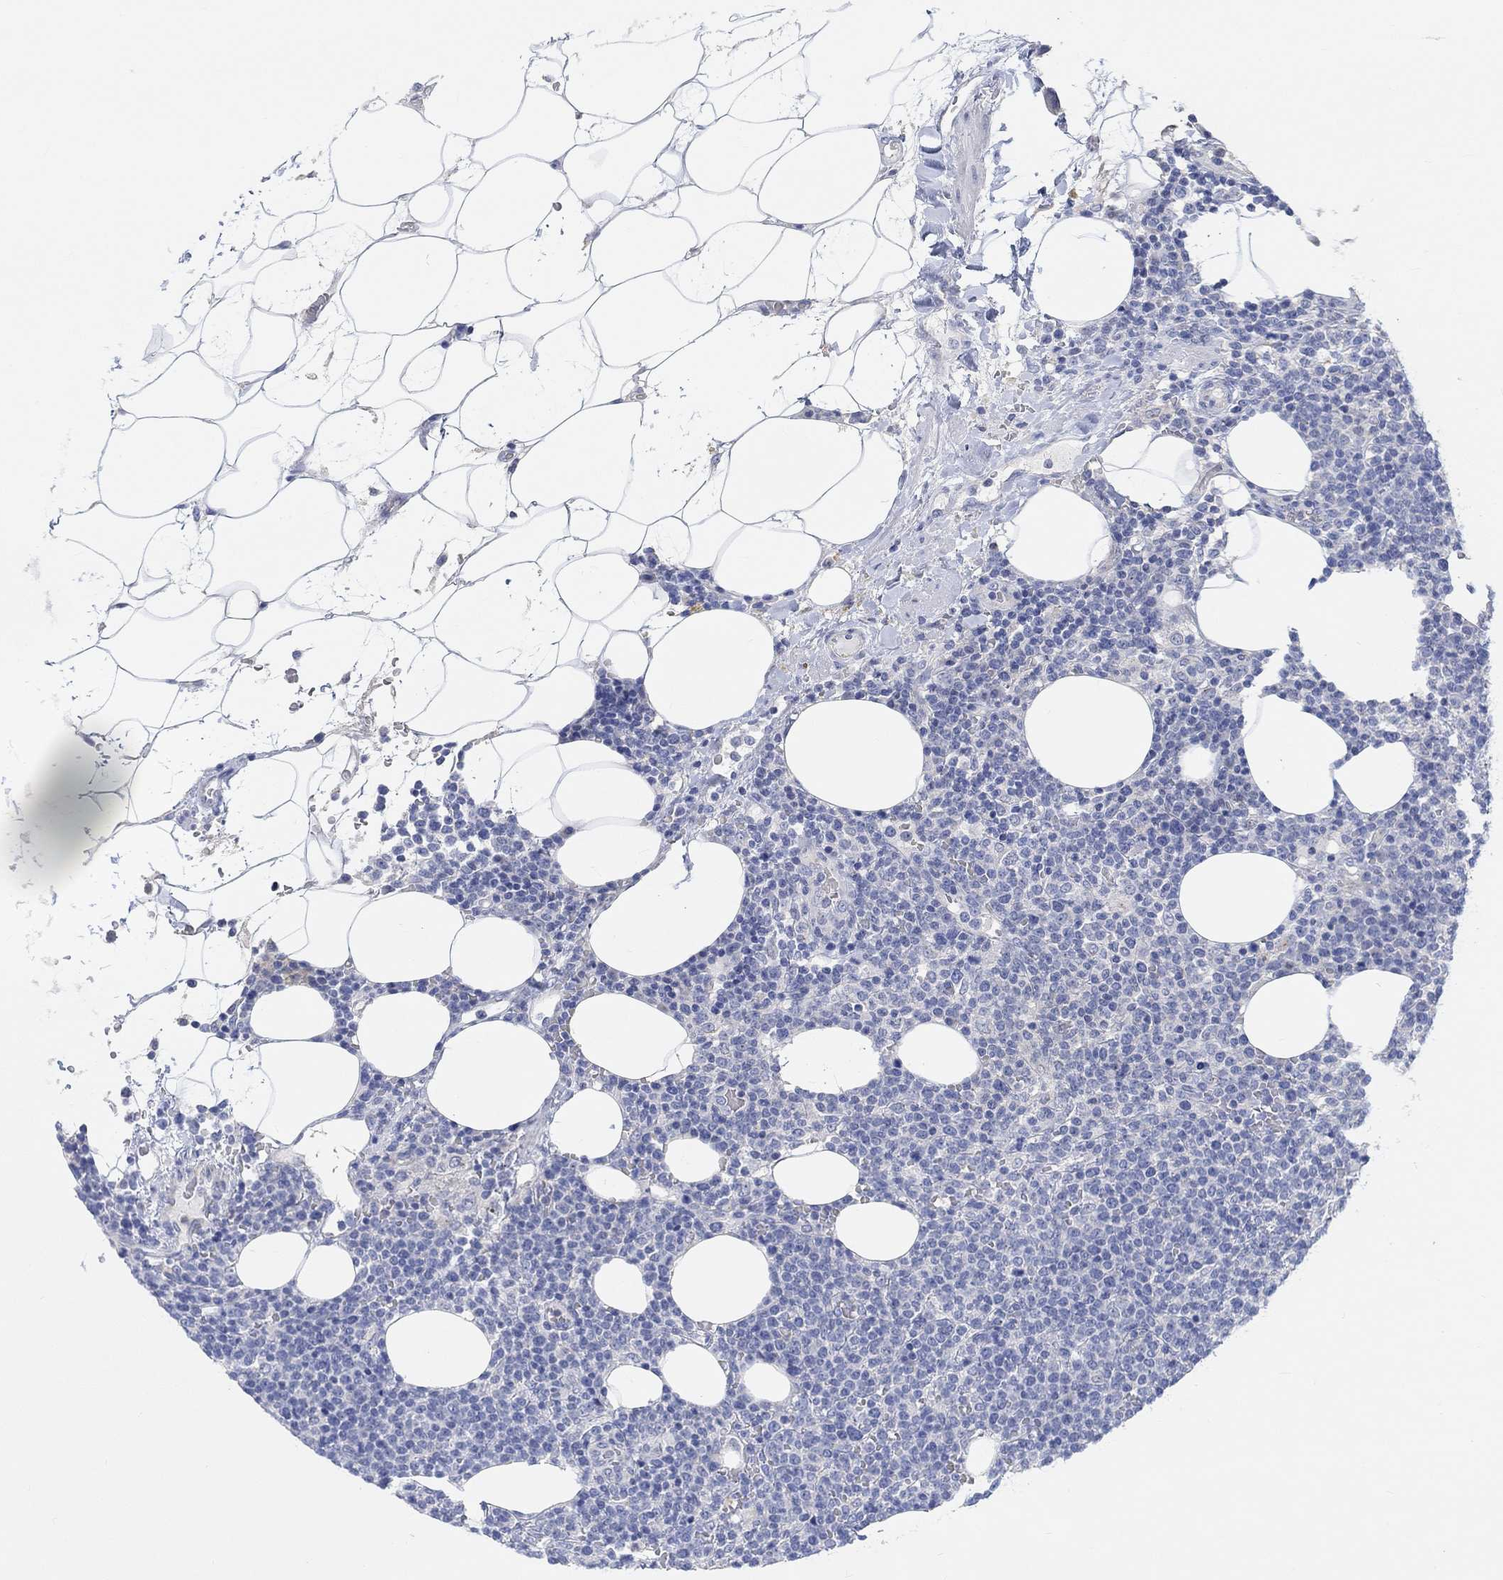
{"staining": {"intensity": "negative", "quantity": "none", "location": "none"}, "tissue": "lymphoma", "cell_type": "Tumor cells", "image_type": "cancer", "snomed": [{"axis": "morphology", "description": "Malignant lymphoma, non-Hodgkin's type, High grade"}, {"axis": "topography", "description": "Lymph node"}], "caption": "Immunohistochemistry photomicrograph of human high-grade malignant lymphoma, non-Hodgkin's type stained for a protein (brown), which demonstrates no staining in tumor cells.", "gene": "NLRP14", "patient": {"sex": "male", "age": 61}}